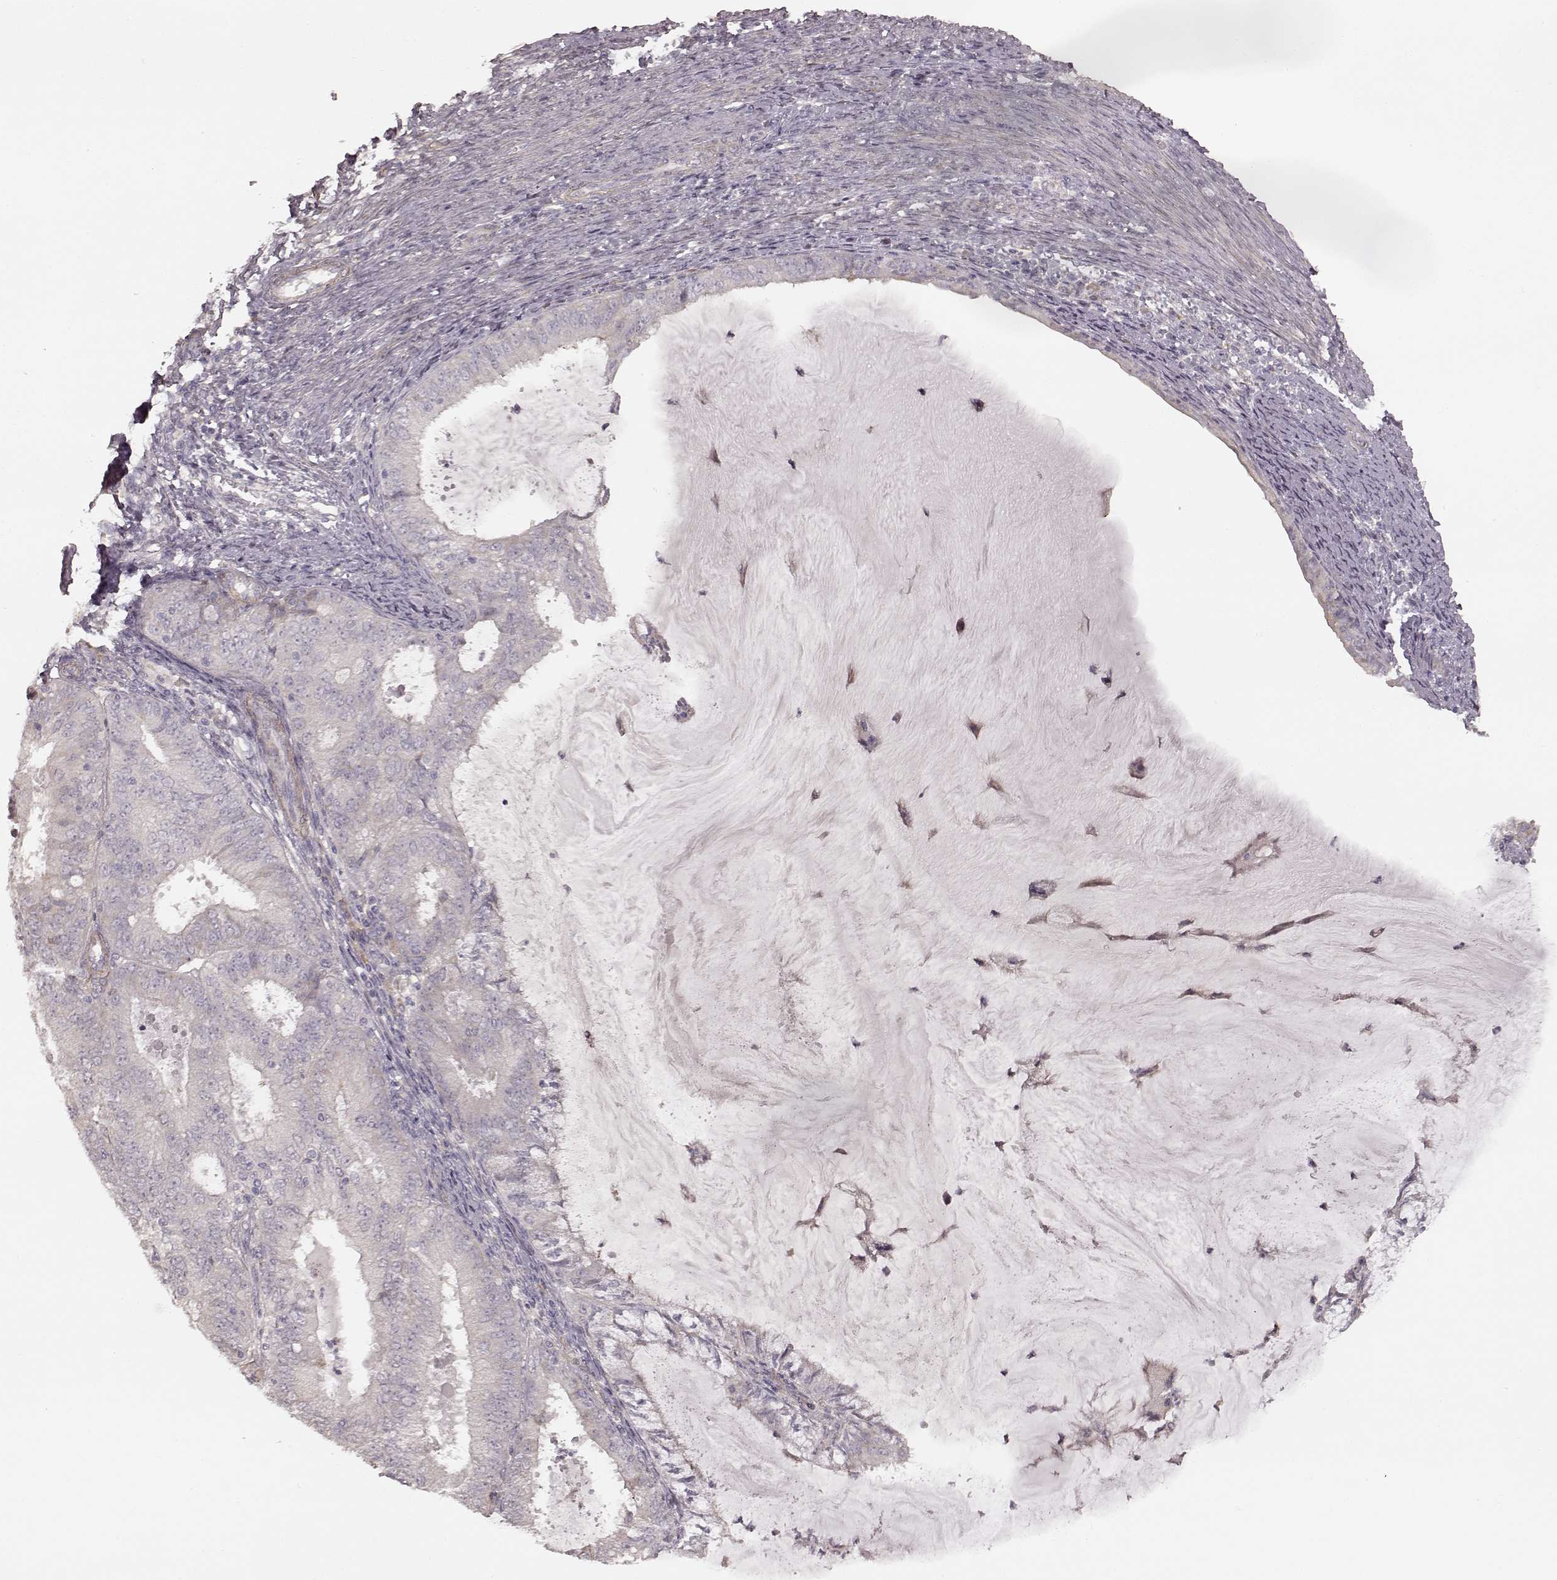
{"staining": {"intensity": "negative", "quantity": "none", "location": "none"}, "tissue": "endometrial cancer", "cell_type": "Tumor cells", "image_type": "cancer", "snomed": [{"axis": "morphology", "description": "Adenocarcinoma, NOS"}, {"axis": "topography", "description": "Endometrium"}], "caption": "Immunohistochemistry (IHC) histopathology image of neoplastic tissue: human endometrial cancer stained with DAB reveals no significant protein positivity in tumor cells. (Brightfield microscopy of DAB (3,3'-diaminobenzidine) IHC at high magnification).", "gene": "KCNJ9", "patient": {"sex": "female", "age": 57}}